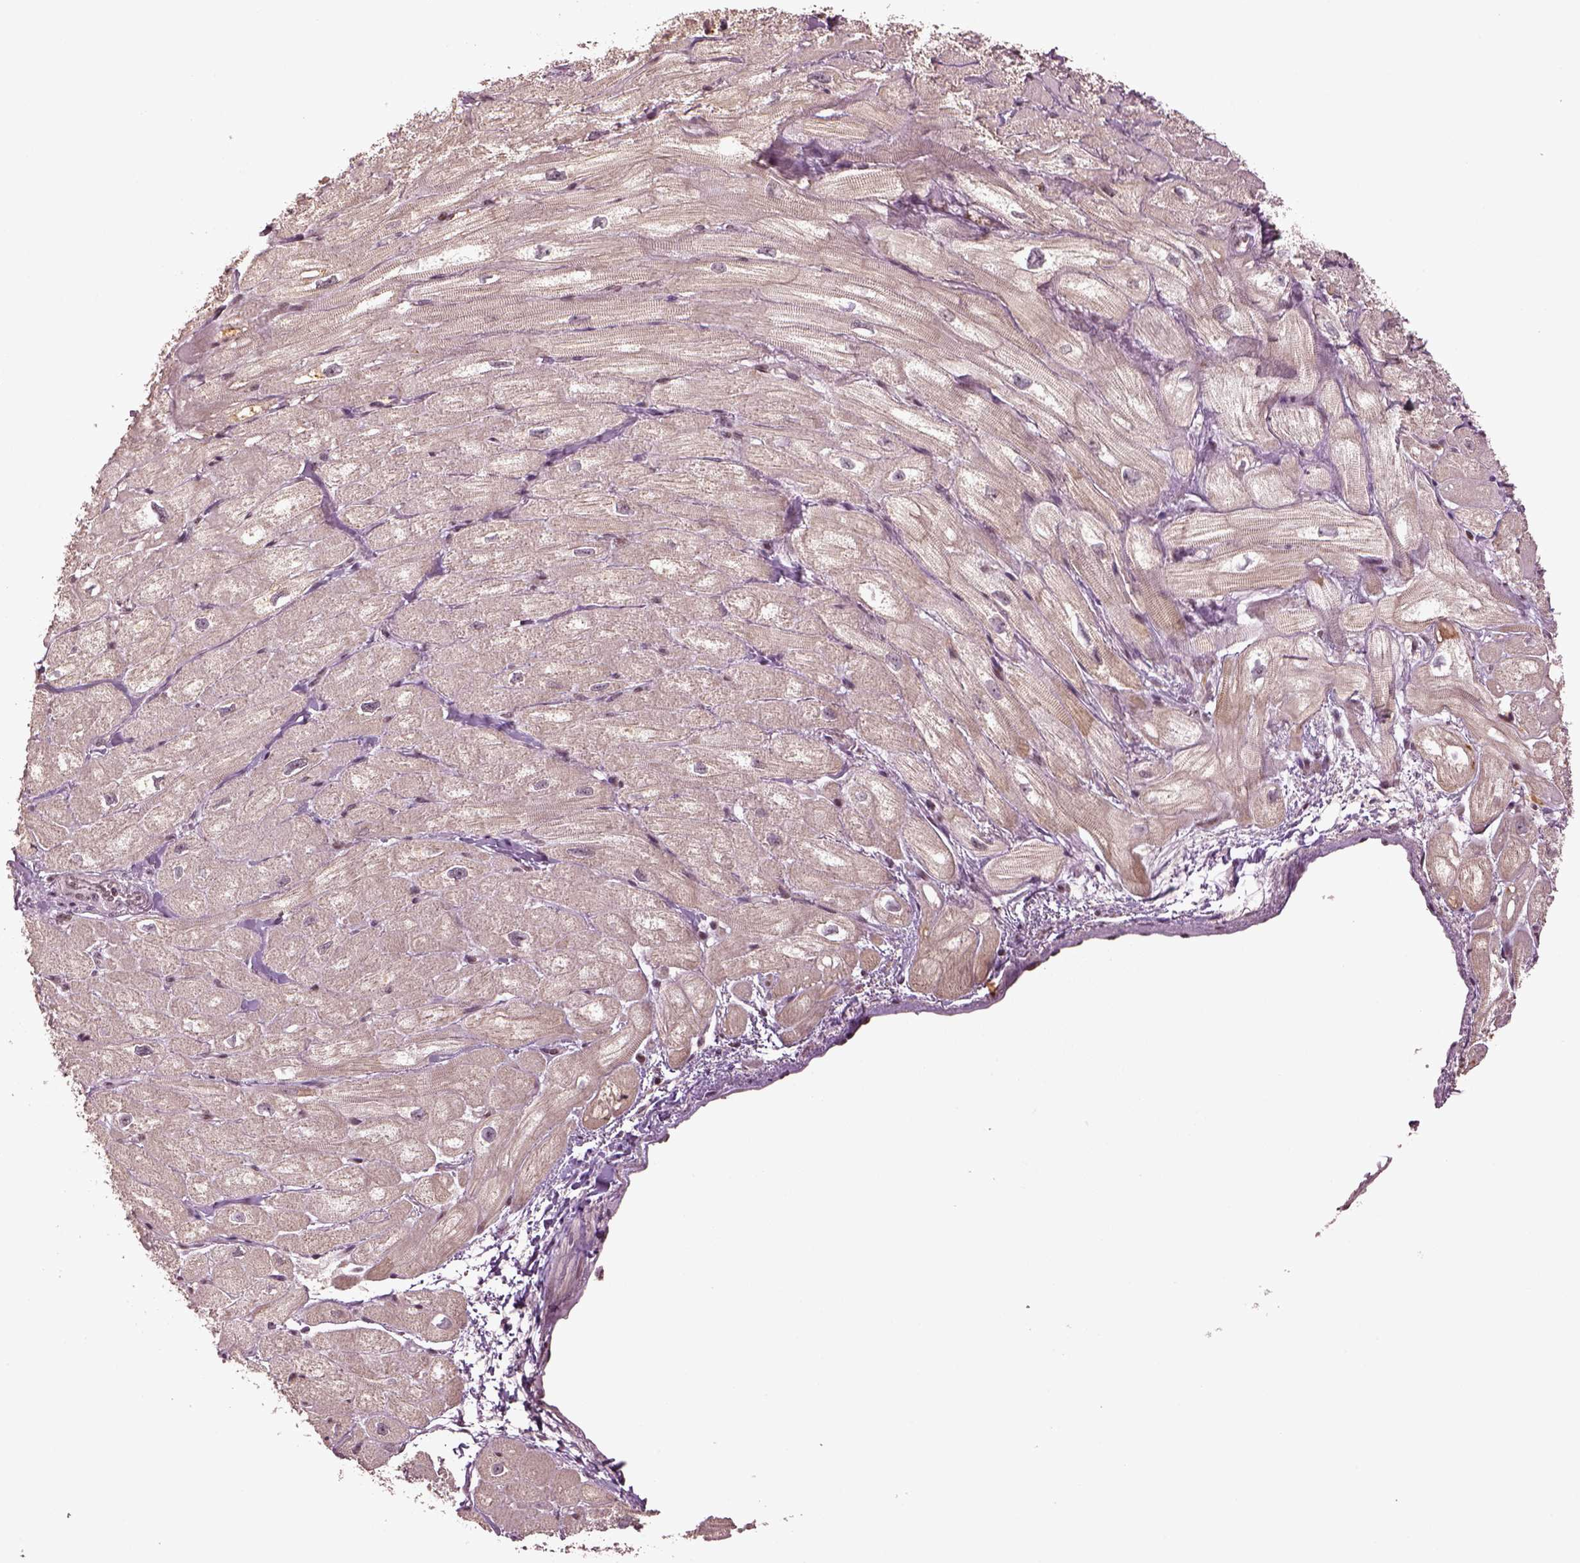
{"staining": {"intensity": "negative", "quantity": "none", "location": "none"}, "tissue": "heart muscle", "cell_type": "Cardiomyocytes", "image_type": "normal", "snomed": [{"axis": "morphology", "description": "Normal tissue, NOS"}, {"axis": "topography", "description": "Heart"}], "caption": "Immunohistochemistry (IHC) of unremarkable heart muscle demonstrates no staining in cardiomyocytes. (IHC, brightfield microscopy, high magnification).", "gene": "GRM4", "patient": {"sex": "male", "age": 60}}